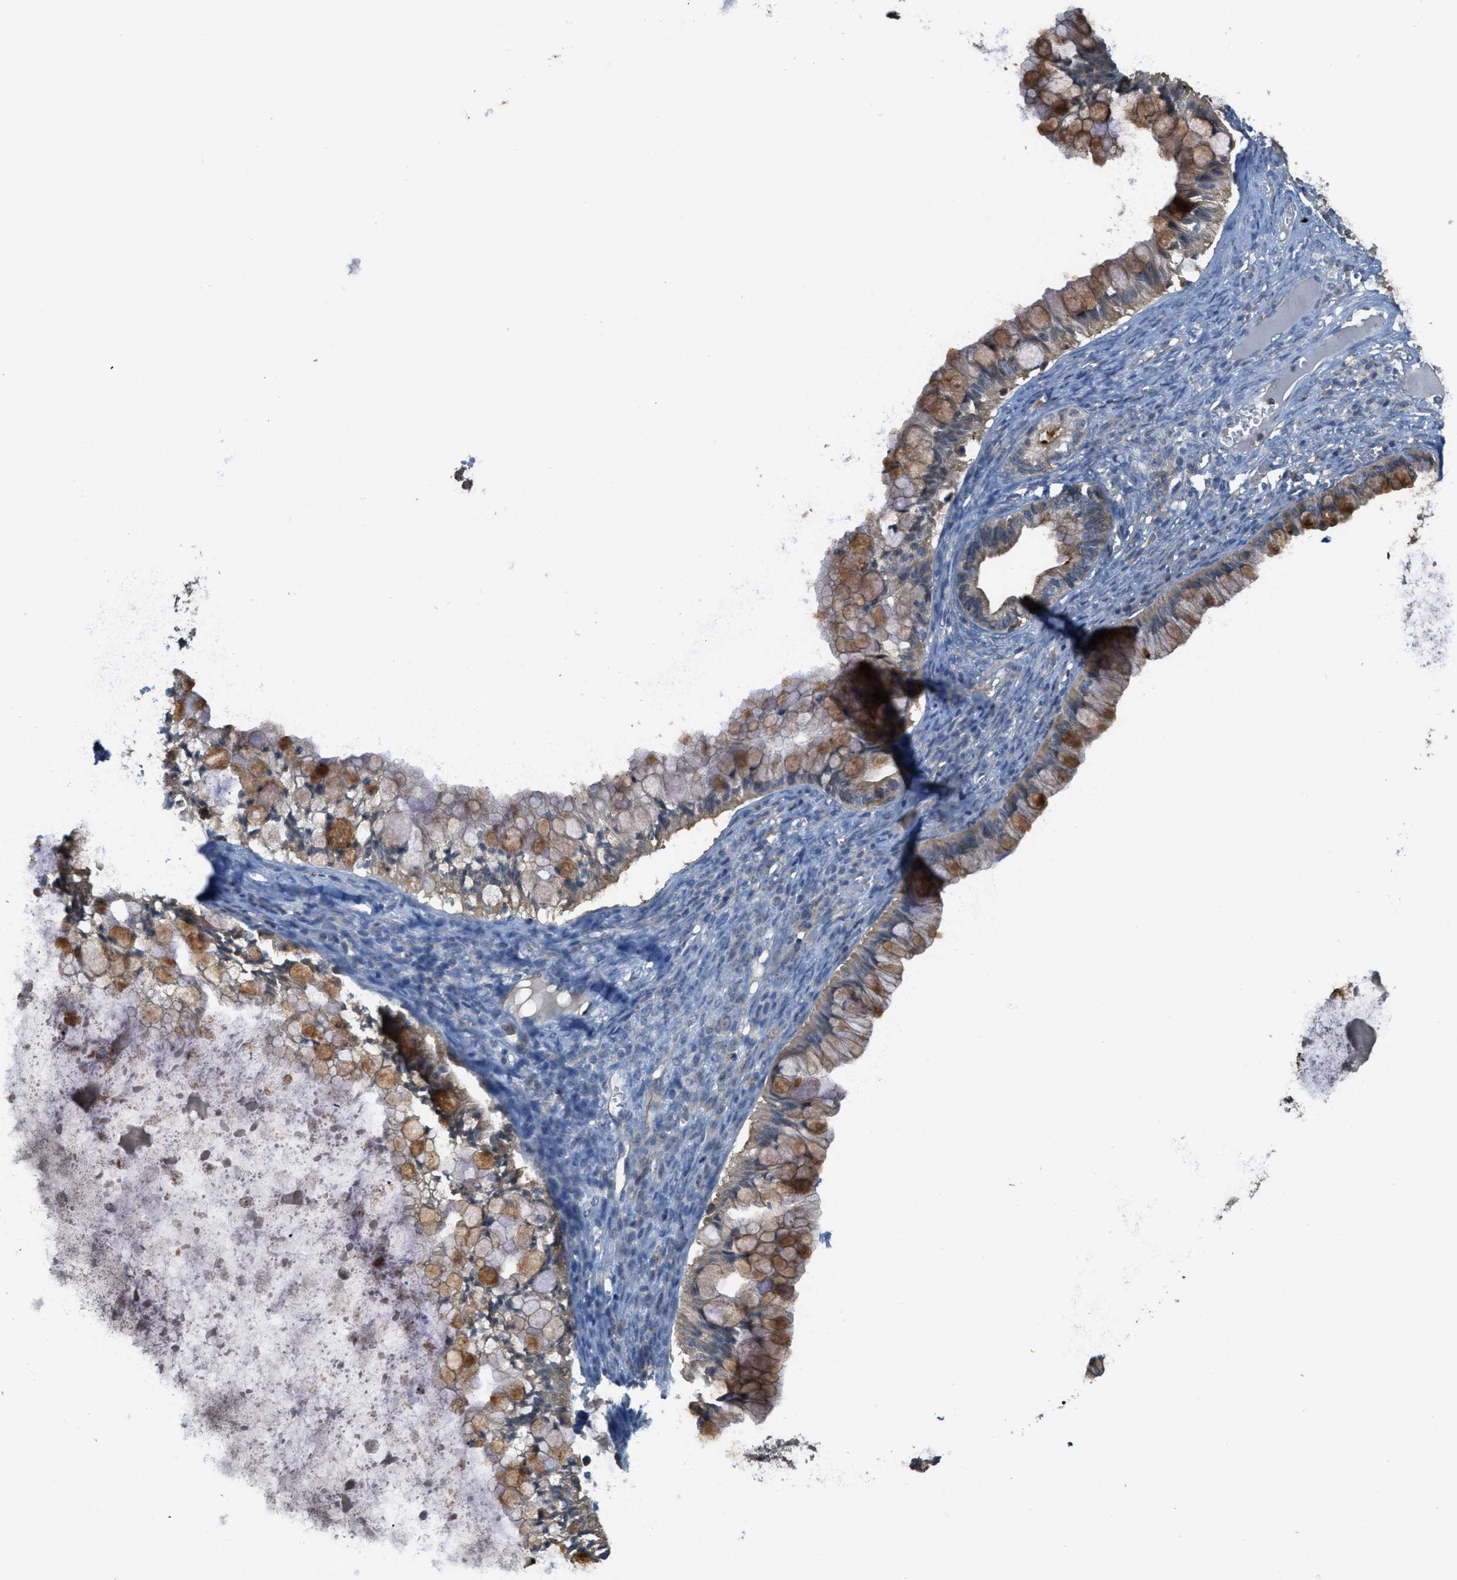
{"staining": {"intensity": "moderate", "quantity": ">75%", "location": "cytoplasmic/membranous"}, "tissue": "ovarian cancer", "cell_type": "Tumor cells", "image_type": "cancer", "snomed": [{"axis": "morphology", "description": "Cystadenocarcinoma, mucinous, NOS"}, {"axis": "topography", "description": "Ovary"}], "caption": "This image reveals immunohistochemistry staining of ovarian cancer, with medium moderate cytoplasmic/membranous staining in approximately >75% of tumor cells.", "gene": "GRIK2", "patient": {"sex": "female", "age": 57}}